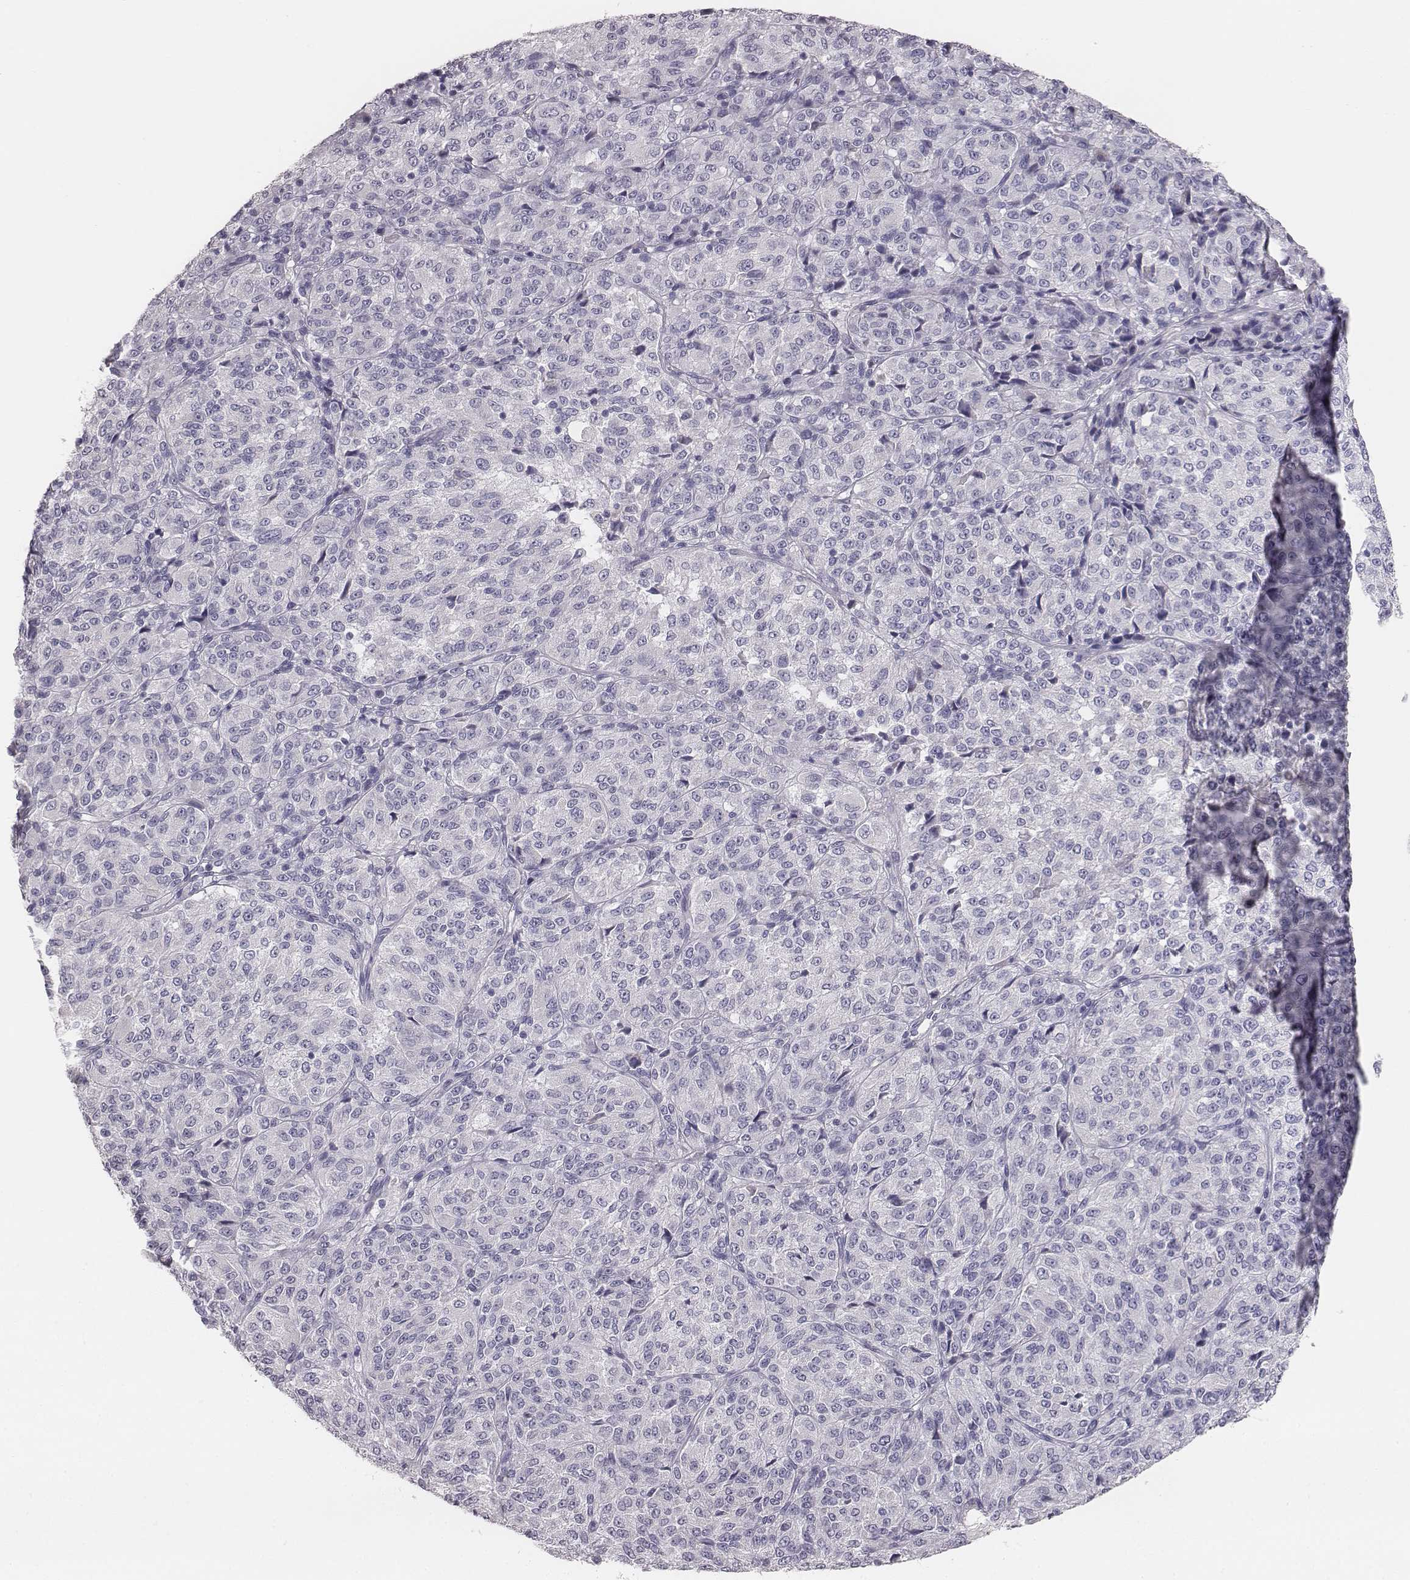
{"staining": {"intensity": "negative", "quantity": "none", "location": "none"}, "tissue": "melanoma", "cell_type": "Tumor cells", "image_type": "cancer", "snomed": [{"axis": "morphology", "description": "Malignant melanoma, Metastatic site"}, {"axis": "topography", "description": "Brain"}], "caption": "This is an immunohistochemistry micrograph of melanoma. There is no positivity in tumor cells.", "gene": "MYH6", "patient": {"sex": "female", "age": 56}}